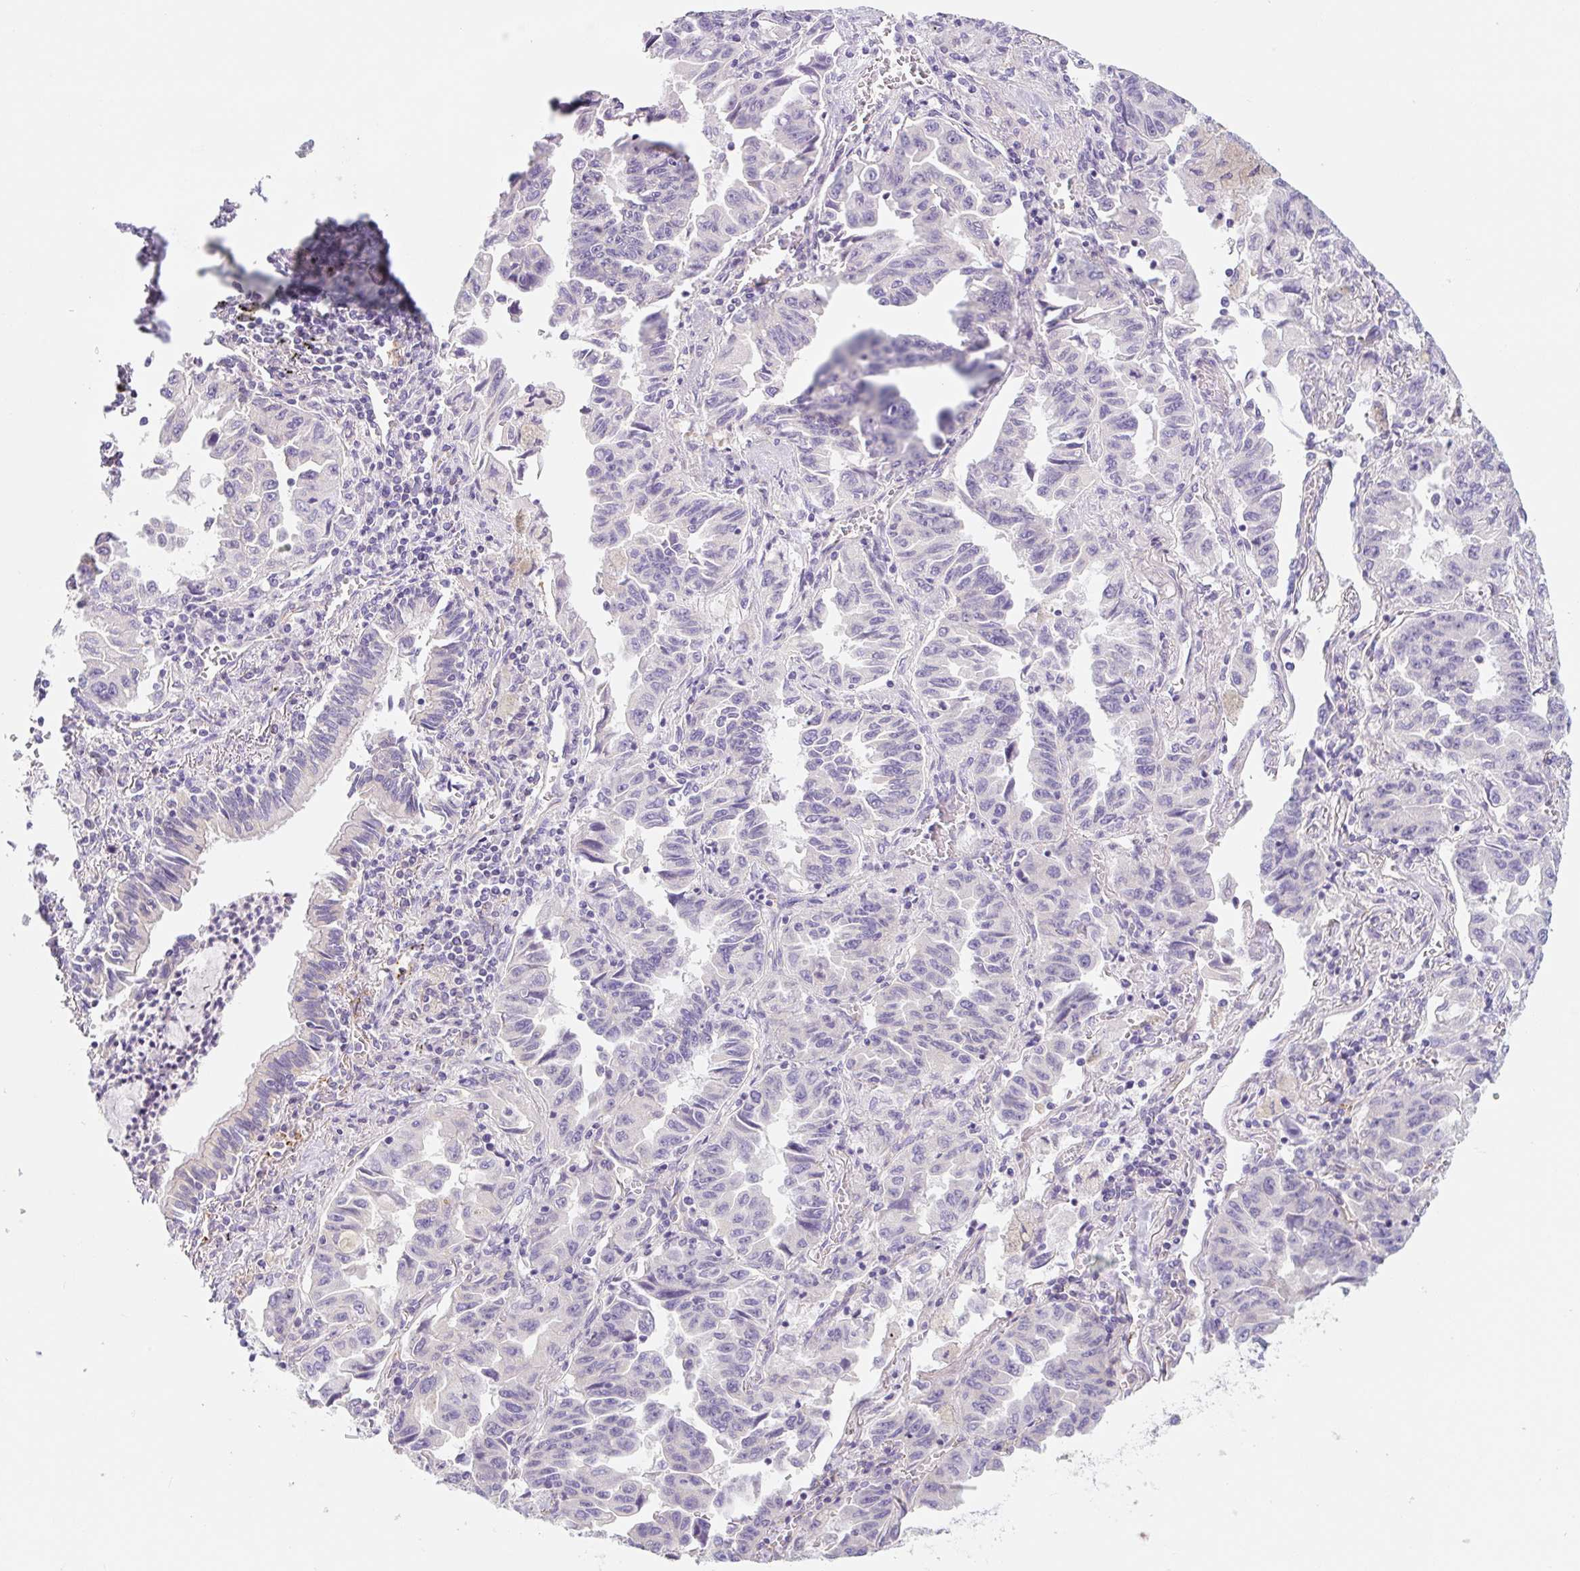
{"staining": {"intensity": "negative", "quantity": "none", "location": "none"}, "tissue": "lung cancer", "cell_type": "Tumor cells", "image_type": "cancer", "snomed": [{"axis": "morphology", "description": "Adenocarcinoma, NOS"}, {"axis": "topography", "description": "Lung"}], "caption": "Immunohistochemical staining of lung cancer exhibits no significant expression in tumor cells. (Immunohistochemistry, brightfield microscopy, high magnification).", "gene": "LYVE1", "patient": {"sex": "female", "age": 51}}